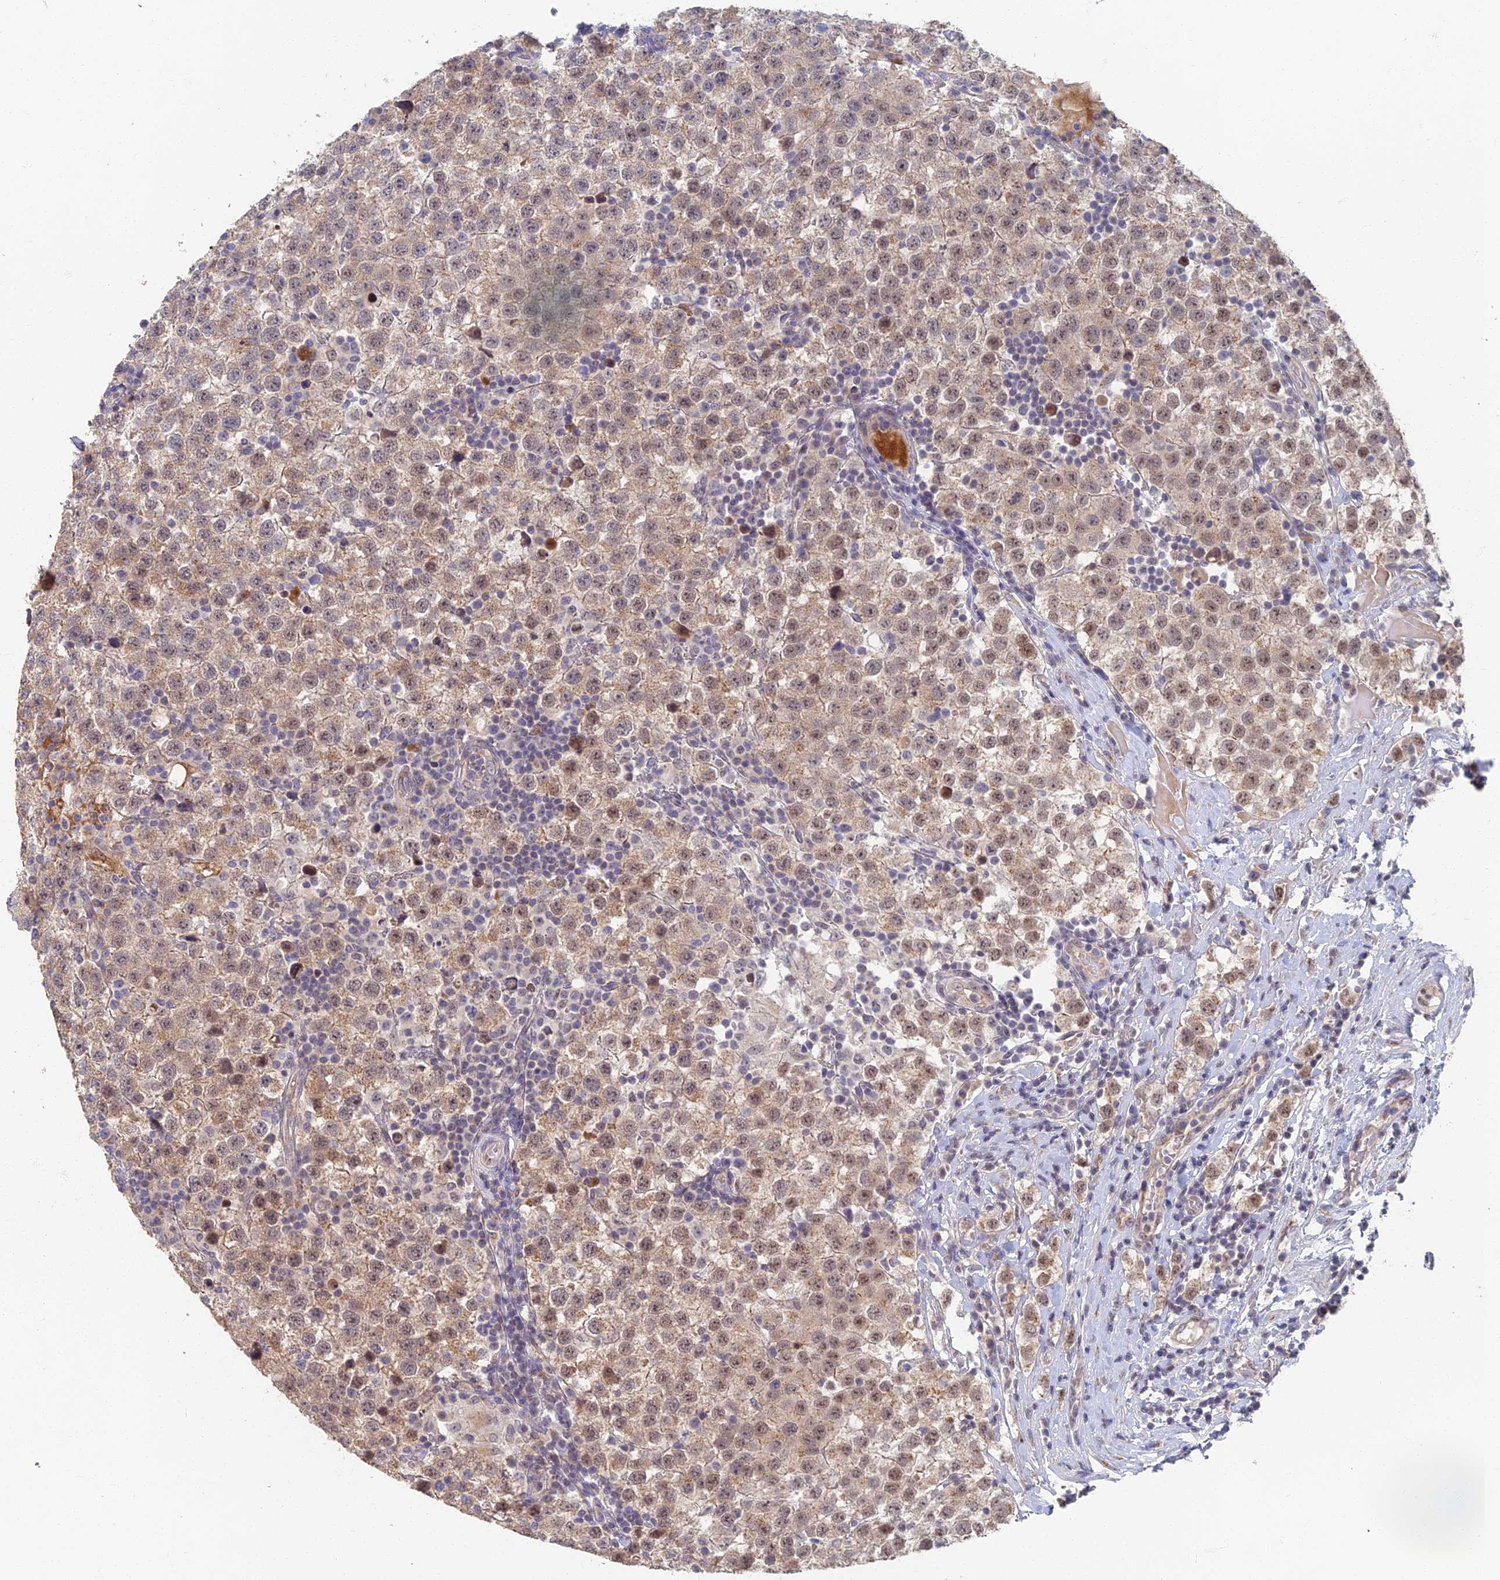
{"staining": {"intensity": "weak", "quantity": ">75%", "location": "cytoplasmic/membranous,nuclear"}, "tissue": "testis cancer", "cell_type": "Tumor cells", "image_type": "cancer", "snomed": [{"axis": "morphology", "description": "Seminoma, NOS"}, {"axis": "topography", "description": "Testis"}], "caption": "DAB immunohistochemical staining of testis cancer shows weak cytoplasmic/membranous and nuclear protein staining in approximately >75% of tumor cells.", "gene": "GPATCH1", "patient": {"sex": "male", "age": 34}}